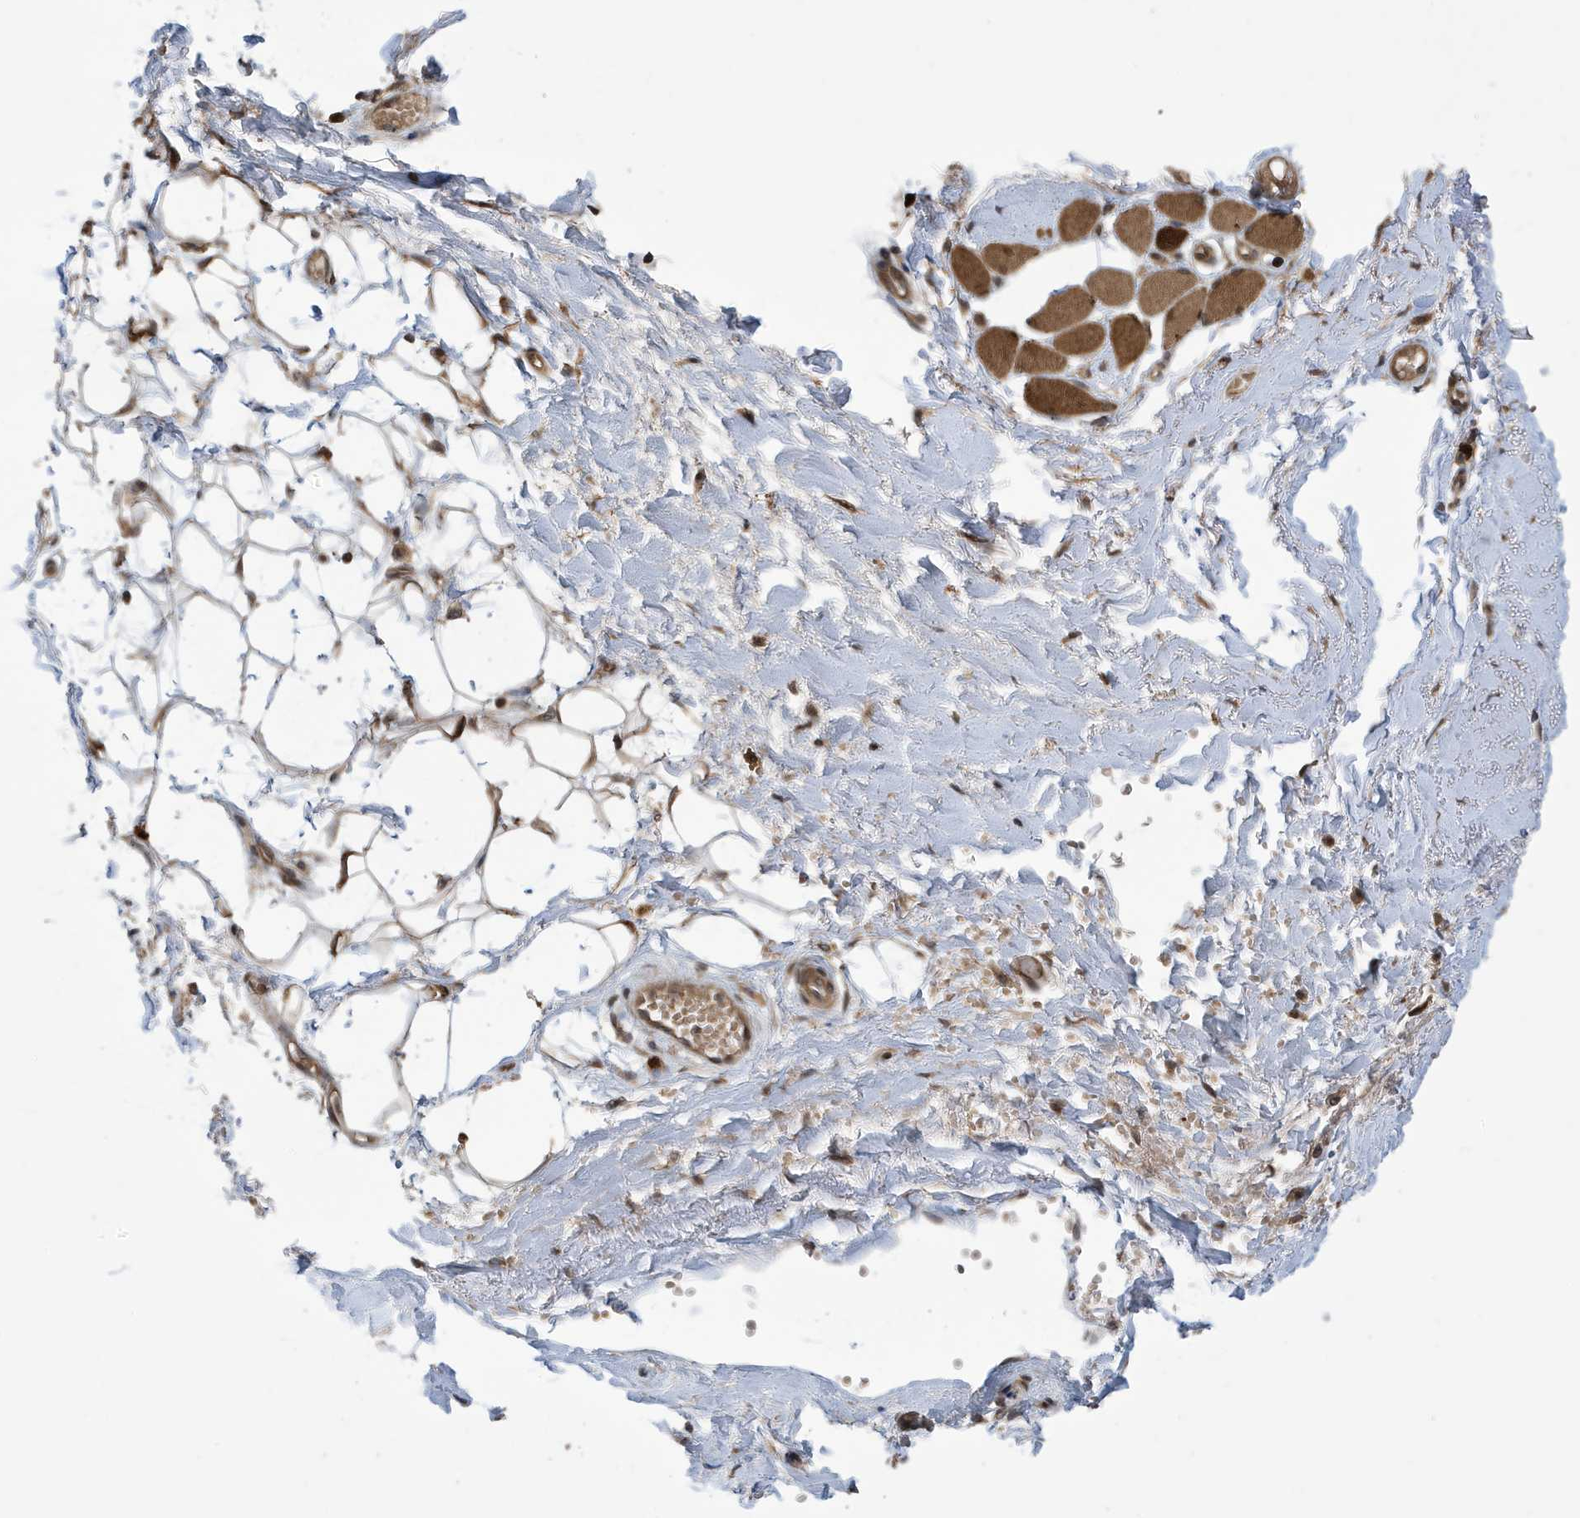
{"staining": {"intensity": "moderate", "quantity": ">75%", "location": "cytoplasmic/membranous,nuclear"}, "tissue": "adipose tissue", "cell_type": "Adipocytes", "image_type": "normal", "snomed": [{"axis": "morphology", "description": "Normal tissue, NOS"}, {"axis": "morphology", "description": "Basal cell carcinoma"}, {"axis": "topography", "description": "Skin"}], "caption": "Moderate cytoplasmic/membranous,nuclear protein expression is present in about >75% of adipocytes in adipose tissue. (DAB (3,3'-diaminobenzidine) = brown stain, brightfield microscopy at high magnification).", "gene": "UBQLN1", "patient": {"sex": "female", "age": 89}}